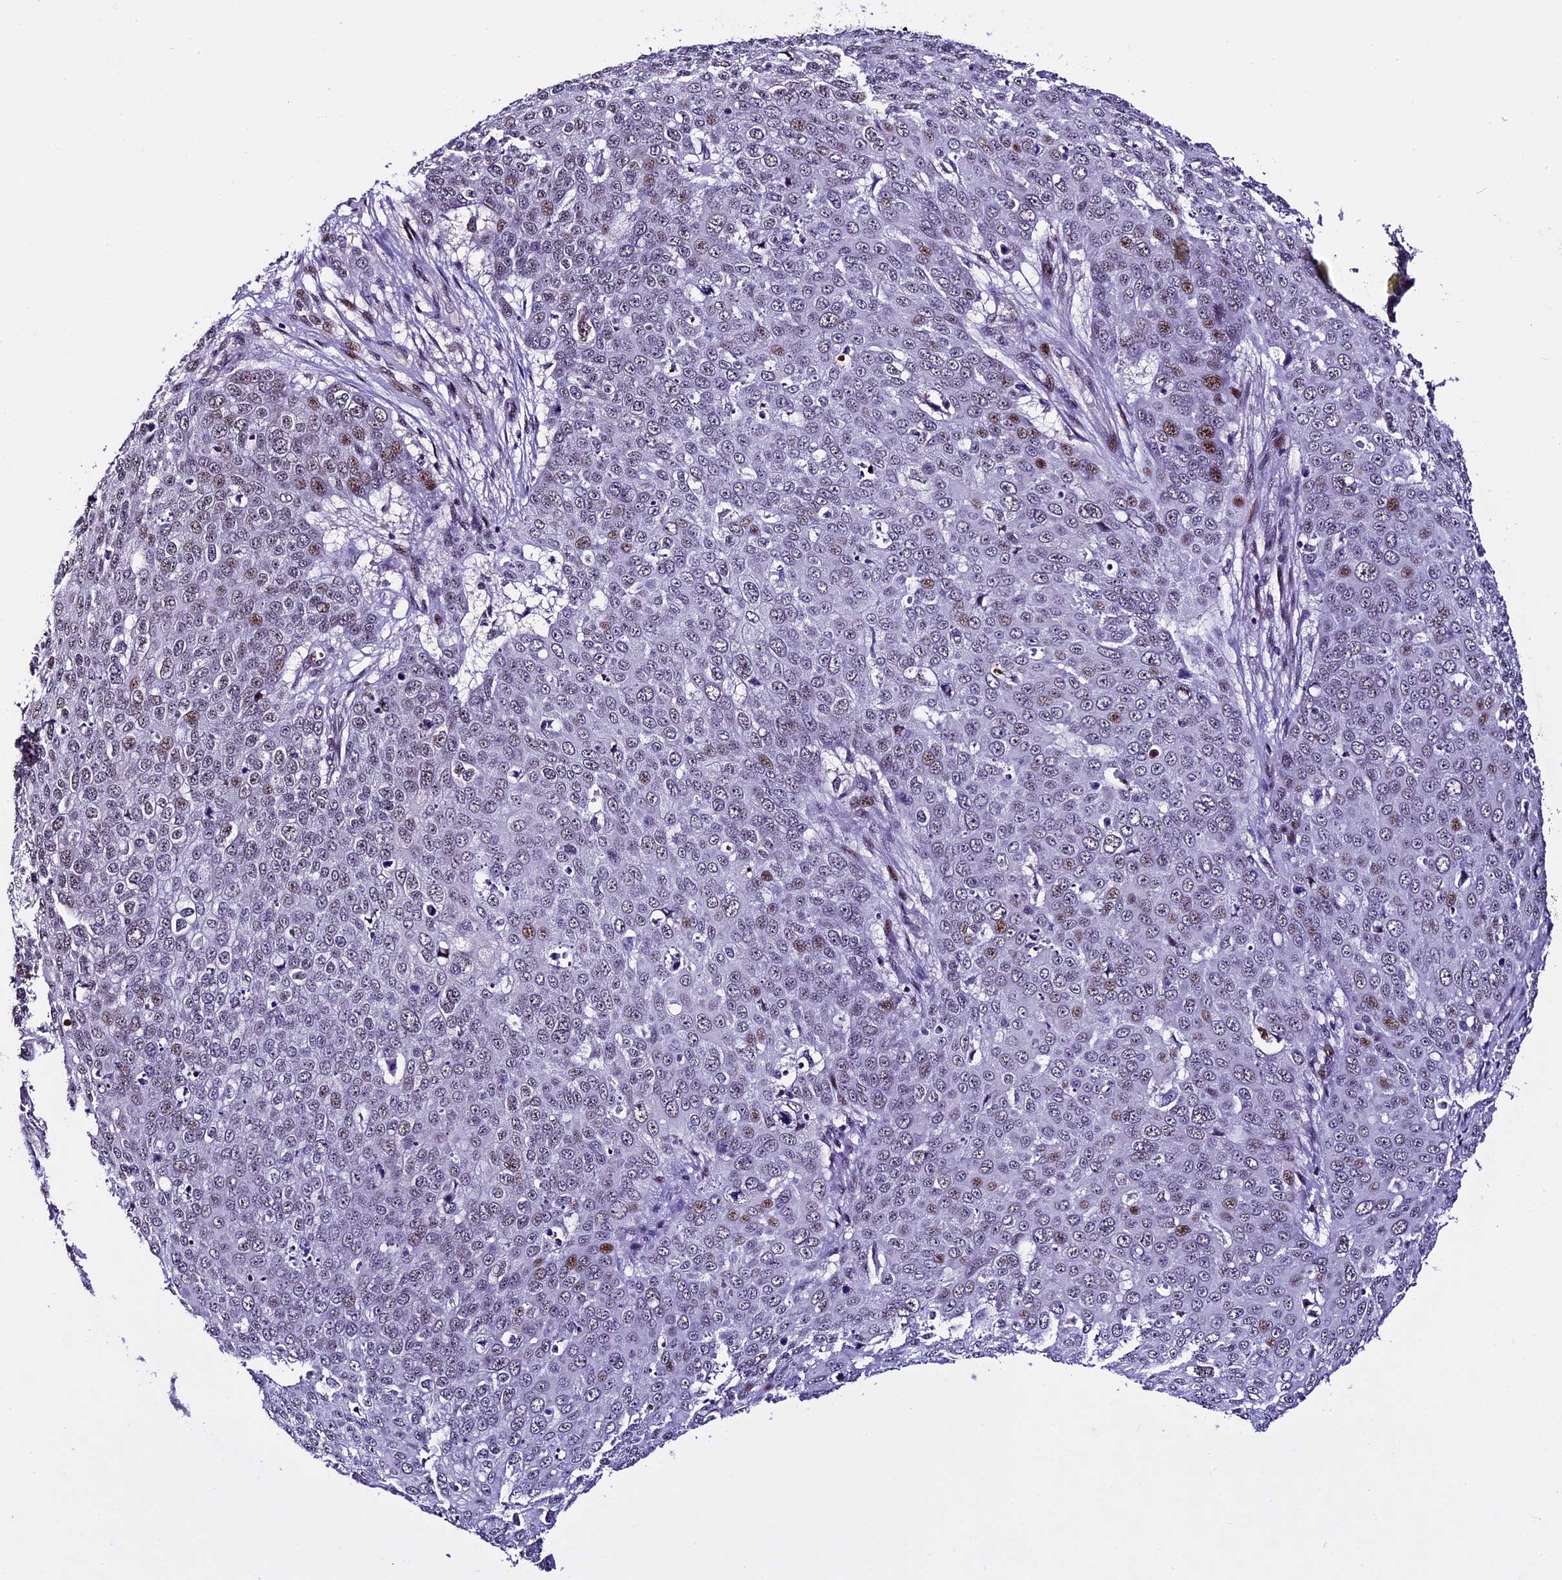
{"staining": {"intensity": "weak", "quantity": "25%-75%", "location": "nuclear"}, "tissue": "skin cancer", "cell_type": "Tumor cells", "image_type": "cancer", "snomed": [{"axis": "morphology", "description": "Squamous cell carcinoma, NOS"}, {"axis": "topography", "description": "Skin"}], "caption": "Protein staining shows weak nuclear expression in about 25%-75% of tumor cells in skin cancer (squamous cell carcinoma).", "gene": "TCP11L2", "patient": {"sex": "male", "age": 71}}